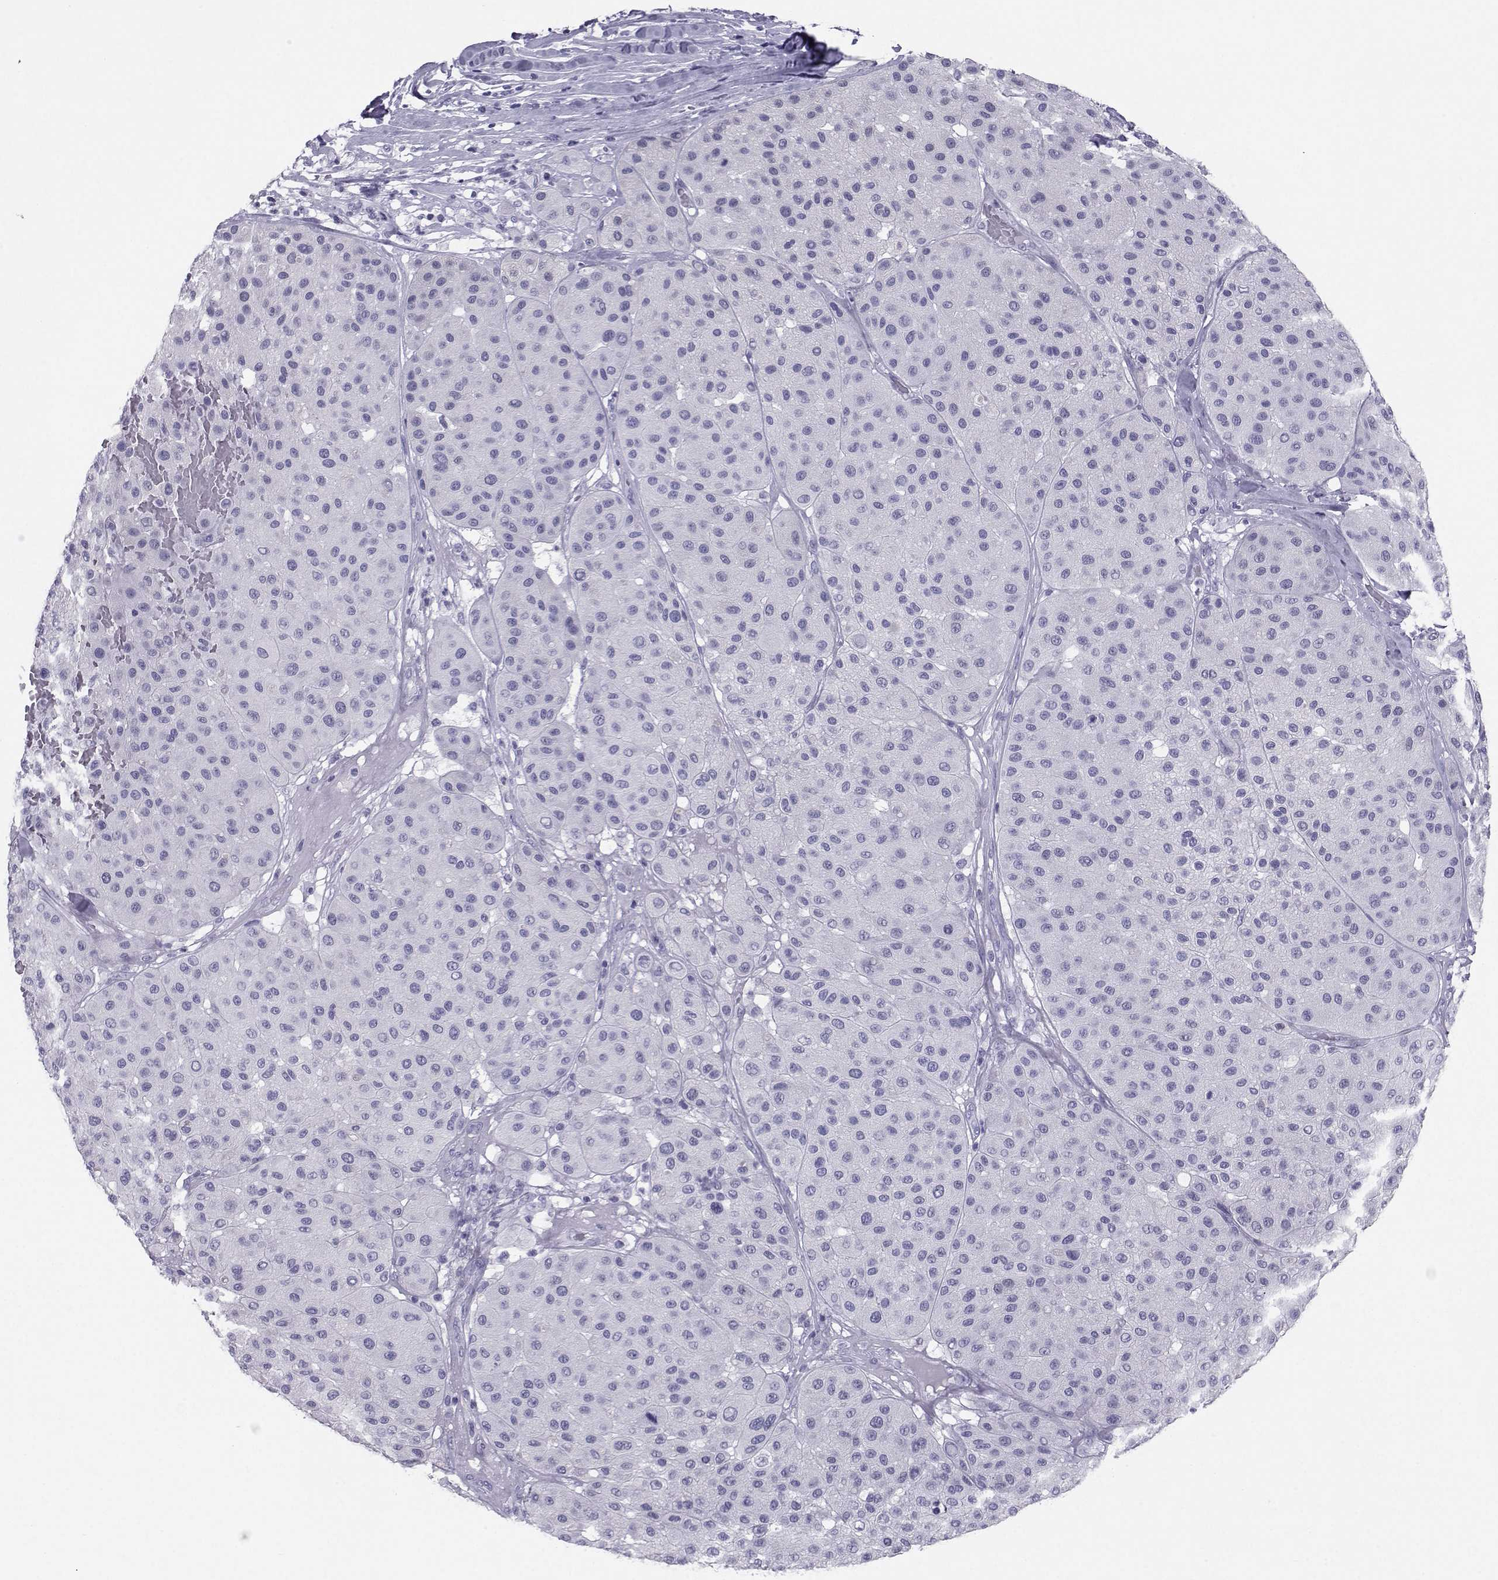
{"staining": {"intensity": "negative", "quantity": "none", "location": "none"}, "tissue": "melanoma", "cell_type": "Tumor cells", "image_type": "cancer", "snomed": [{"axis": "morphology", "description": "Malignant melanoma, Metastatic site"}, {"axis": "topography", "description": "Smooth muscle"}], "caption": "There is no significant positivity in tumor cells of malignant melanoma (metastatic site).", "gene": "SST", "patient": {"sex": "male", "age": 41}}